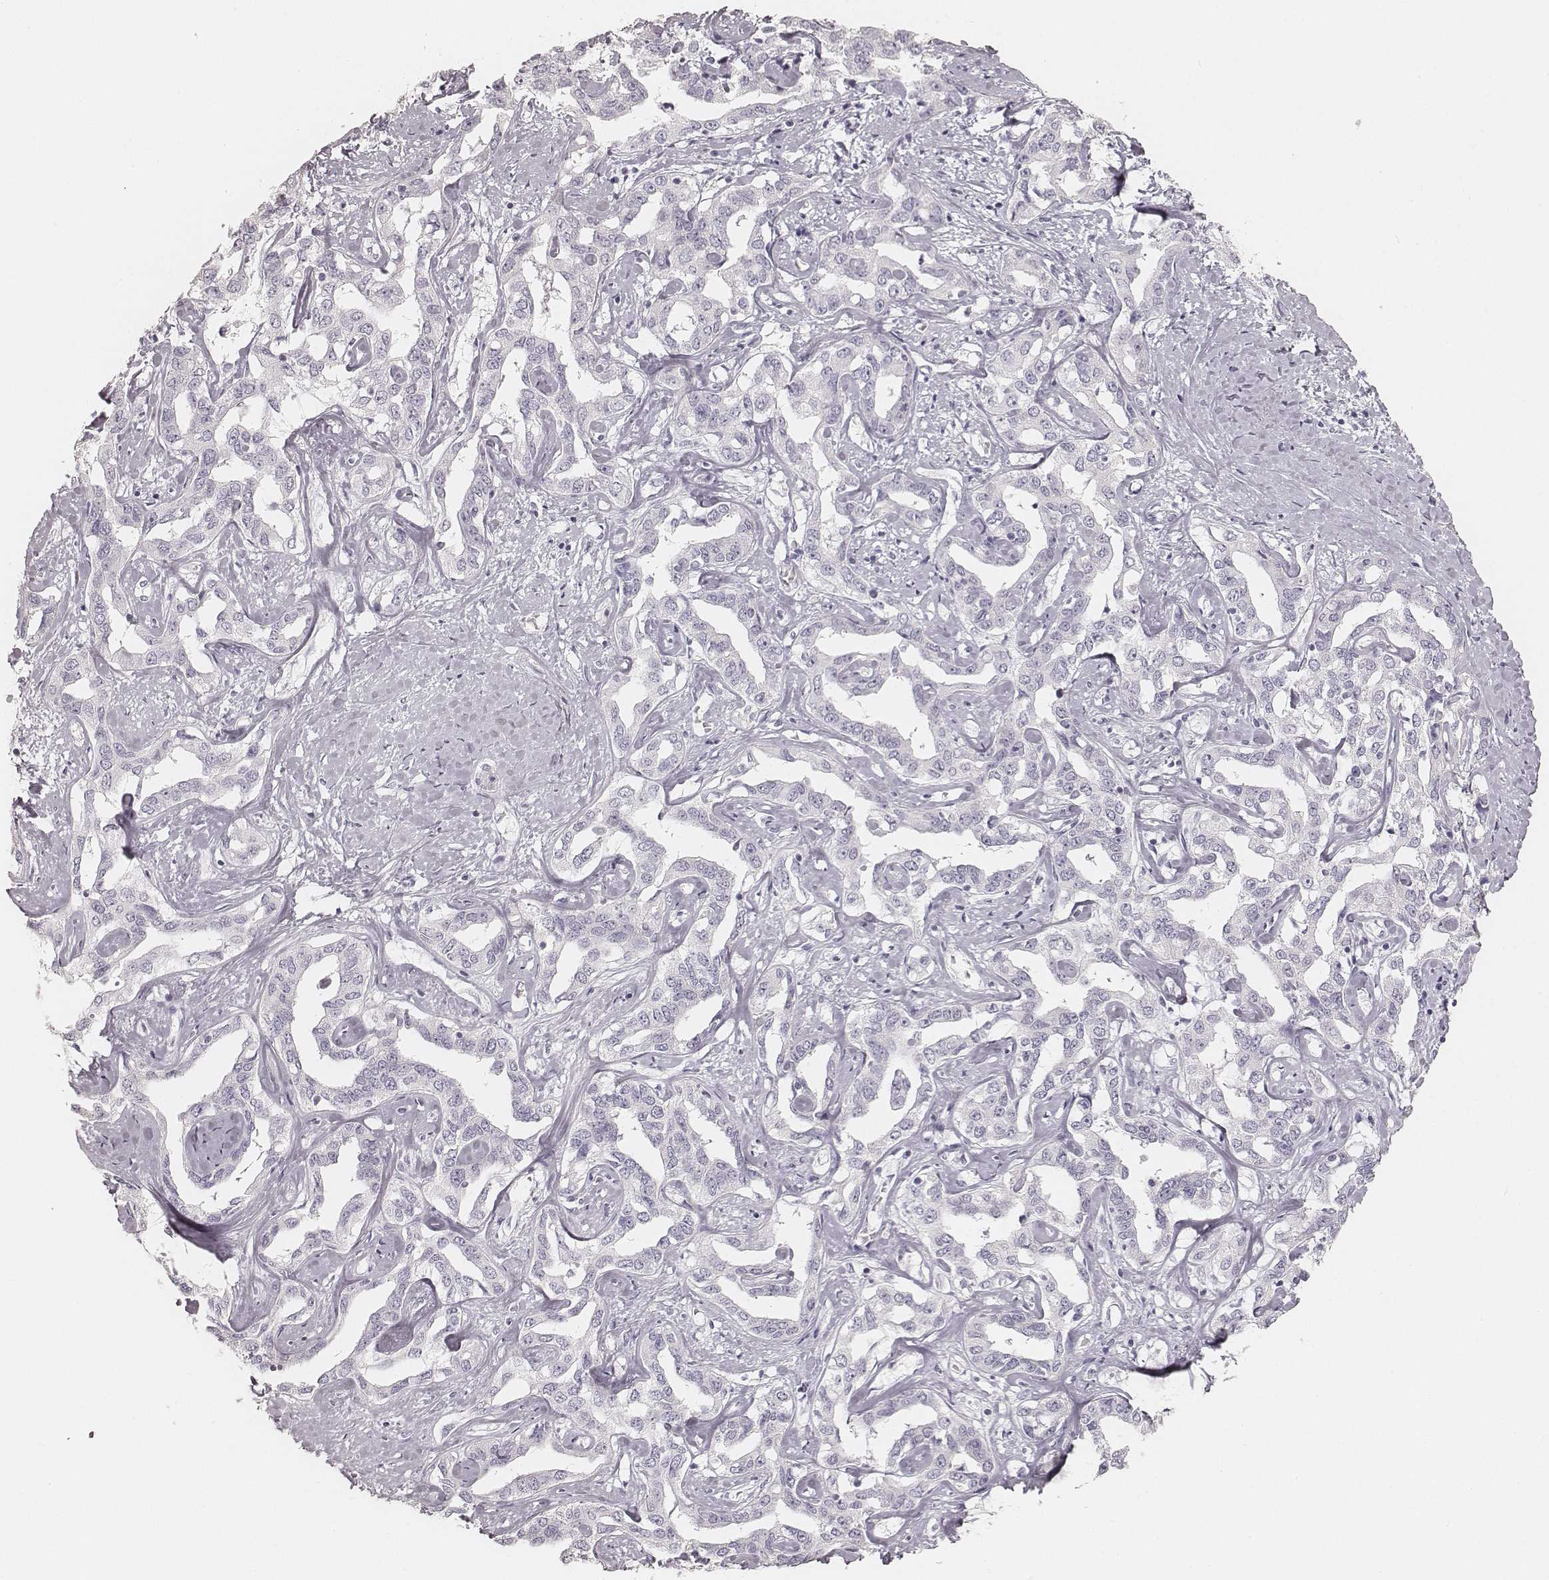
{"staining": {"intensity": "negative", "quantity": "none", "location": "none"}, "tissue": "liver cancer", "cell_type": "Tumor cells", "image_type": "cancer", "snomed": [{"axis": "morphology", "description": "Cholangiocarcinoma"}, {"axis": "topography", "description": "Liver"}], "caption": "The micrograph exhibits no staining of tumor cells in liver cholangiocarcinoma.", "gene": "KRT31", "patient": {"sex": "male", "age": 59}}